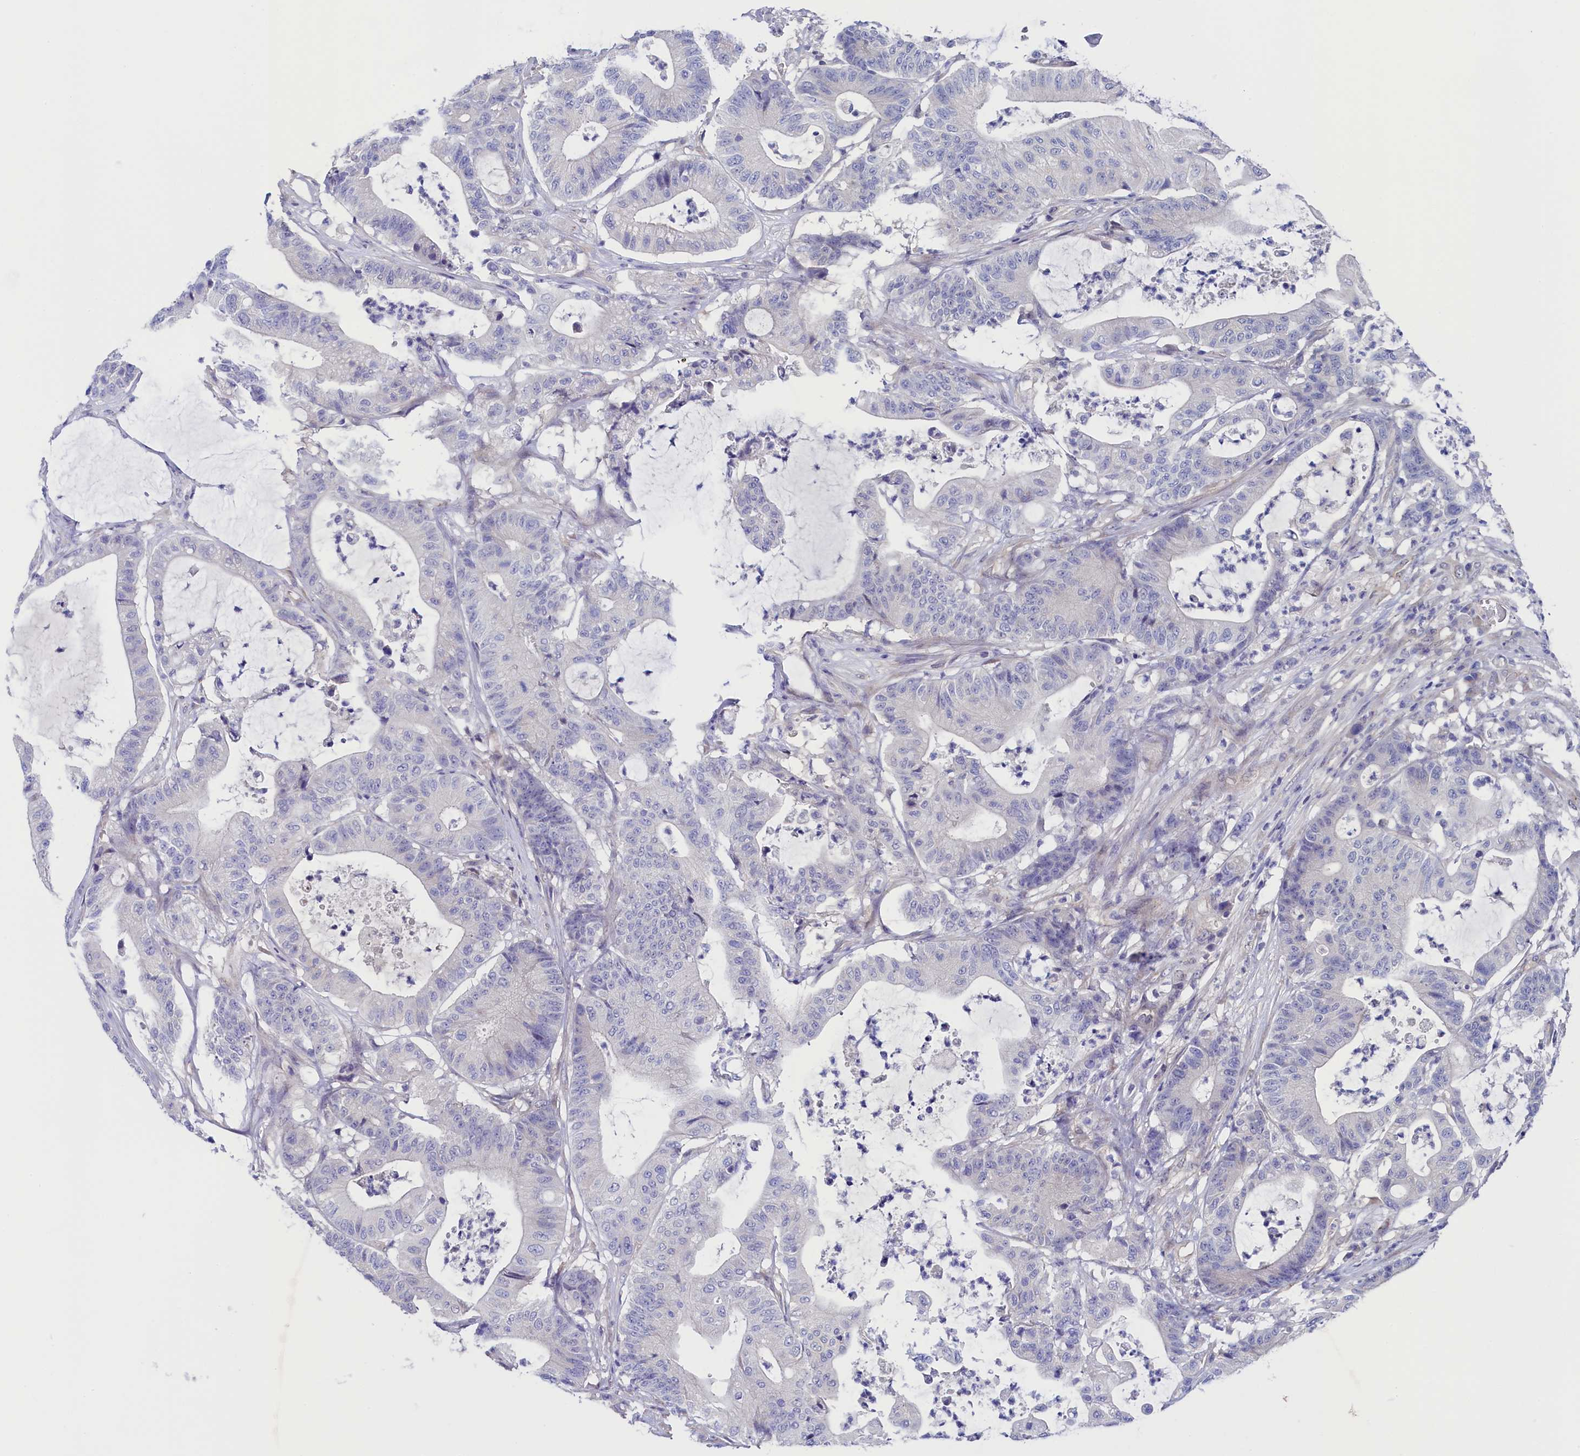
{"staining": {"intensity": "negative", "quantity": "none", "location": "none"}, "tissue": "colorectal cancer", "cell_type": "Tumor cells", "image_type": "cancer", "snomed": [{"axis": "morphology", "description": "Adenocarcinoma, NOS"}, {"axis": "topography", "description": "Colon"}], "caption": "A micrograph of adenocarcinoma (colorectal) stained for a protein shows no brown staining in tumor cells.", "gene": "FLYWCH2", "patient": {"sex": "female", "age": 84}}